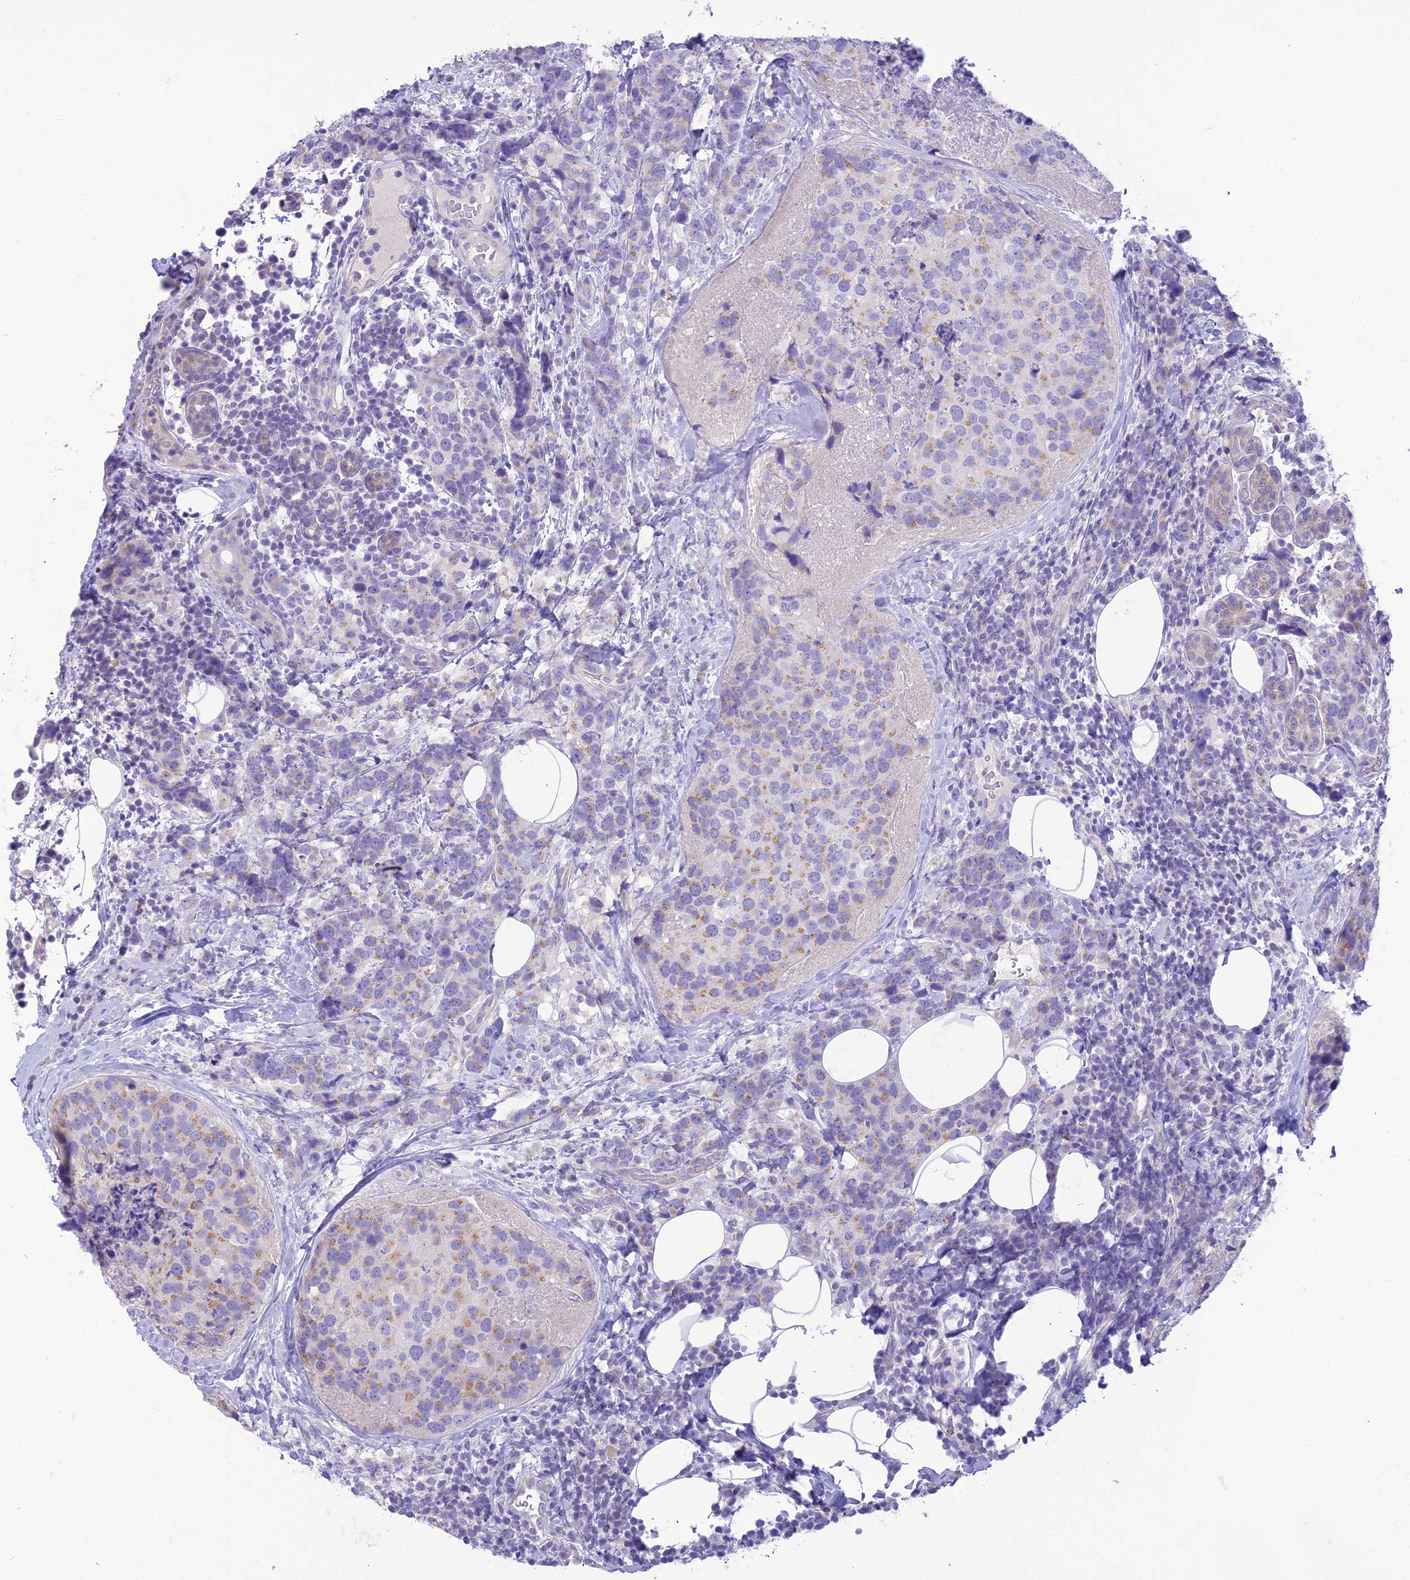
{"staining": {"intensity": "weak", "quantity": "25%-75%", "location": "cytoplasmic/membranous"}, "tissue": "breast cancer", "cell_type": "Tumor cells", "image_type": "cancer", "snomed": [{"axis": "morphology", "description": "Lobular carcinoma"}, {"axis": "topography", "description": "Breast"}], "caption": "A brown stain highlights weak cytoplasmic/membranous staining of a protein in breast cancer (lobular carcinoma) tumor cells.", "gene": "DHDH", "patient": {"sex": "female", "age": 59}}